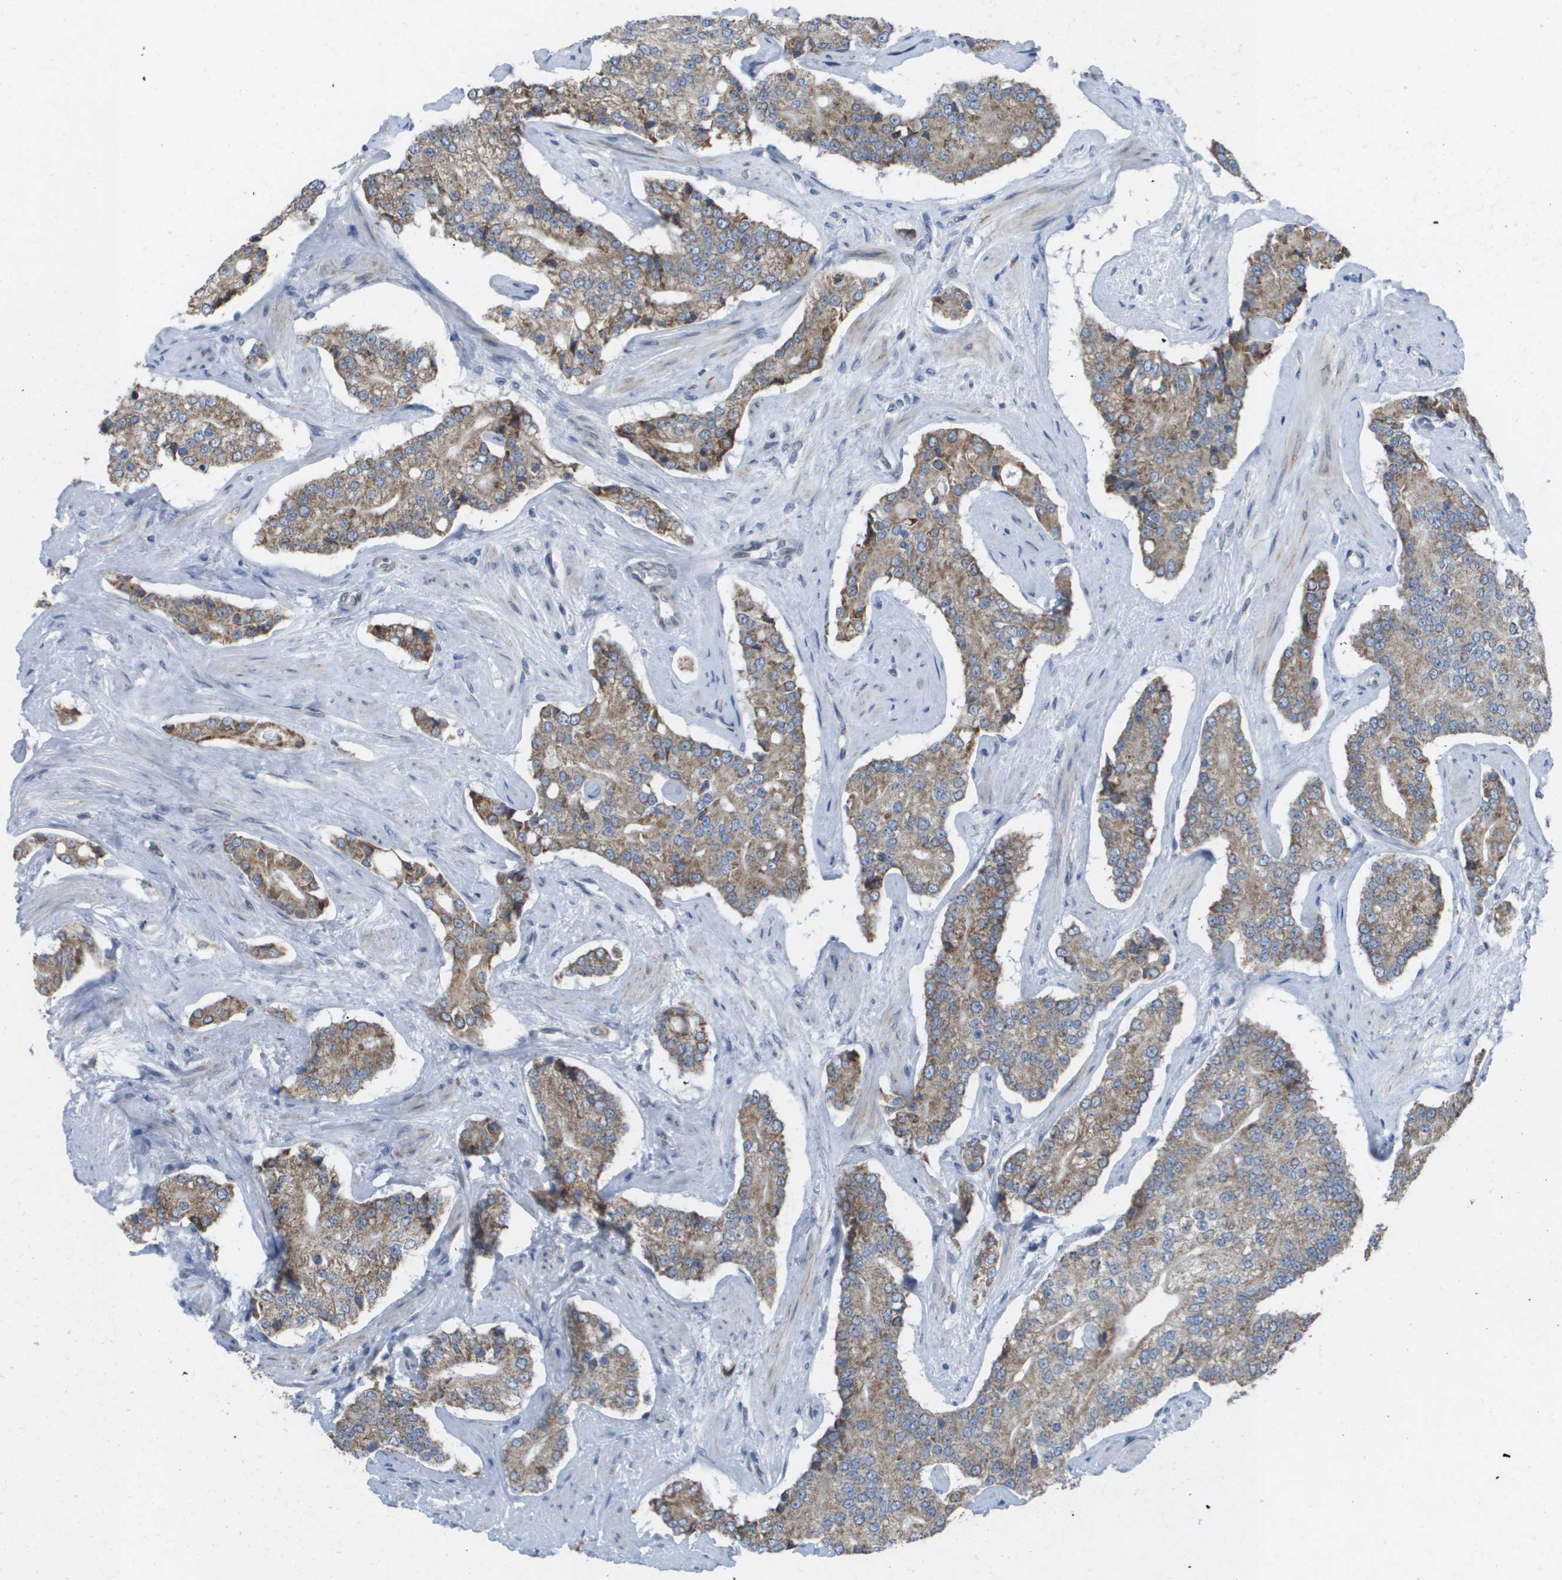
{"staining": {"intensity": "moderate", "quantity": ">75%", "location": "cytoplasmic/membranous"}, "tissue": "prostate cancer", "cell_type": "Tumor cells", "image_type": "cancer", "snomed": [{"axis": "morphology", "description": "Normal tissue, NOS"}, {"axis": "morphology", "description": "Adenocarcinoma, High grade"}, {"axis": "topography", "description": "Prostate"}, {"axis": "topography", "description": "Seminal veicle"}], "caption": "This is an image of IHC staining of prostate cancer, which shows moderate positivity in the cytoplasmic/membranous of tumor cells.", "gene": "TMEM223", "patient": {"sex": "male", "age": 55}}